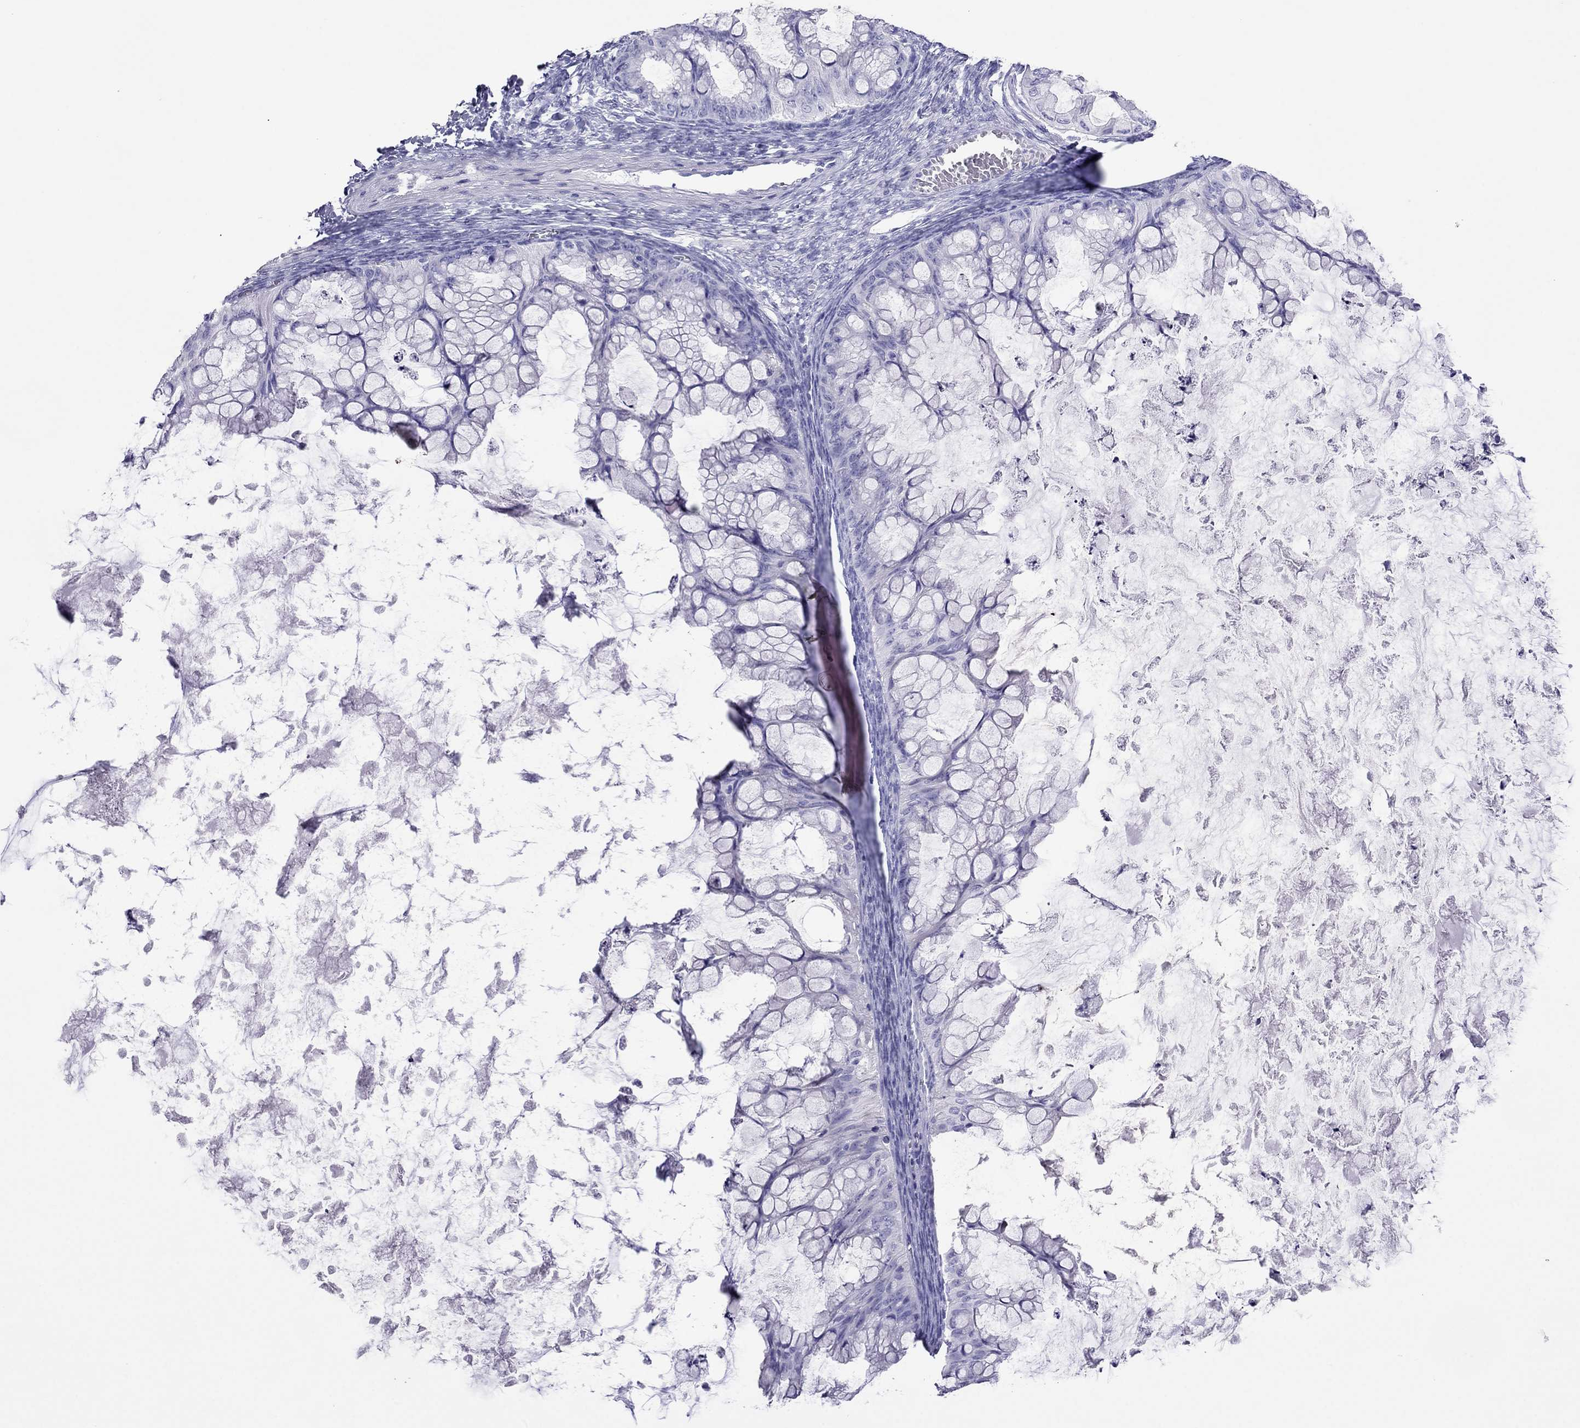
{"staining": {"intensity": "negative", "quantity": "none", "location": "none"}, "tissue": "ovarian cancer", "cell_type": "Tumor cells", "image_type": "cancer", "snomed": [{"axis": "morphology", "description": "Cystadenocarcinoma, mucinous, NOS"}, {"axis": "topography", "description": "Ovary"}], "caption": "DAB (3,3'-diaminobenzidine) immunohistochemical staining of human ovarian cancer exhibits no significant expression in tumor cells. (DAB IHC with hematoxylin counter stain).", "gene": "PCDHA6", "patient": {"sex": "female", "age": 35}}